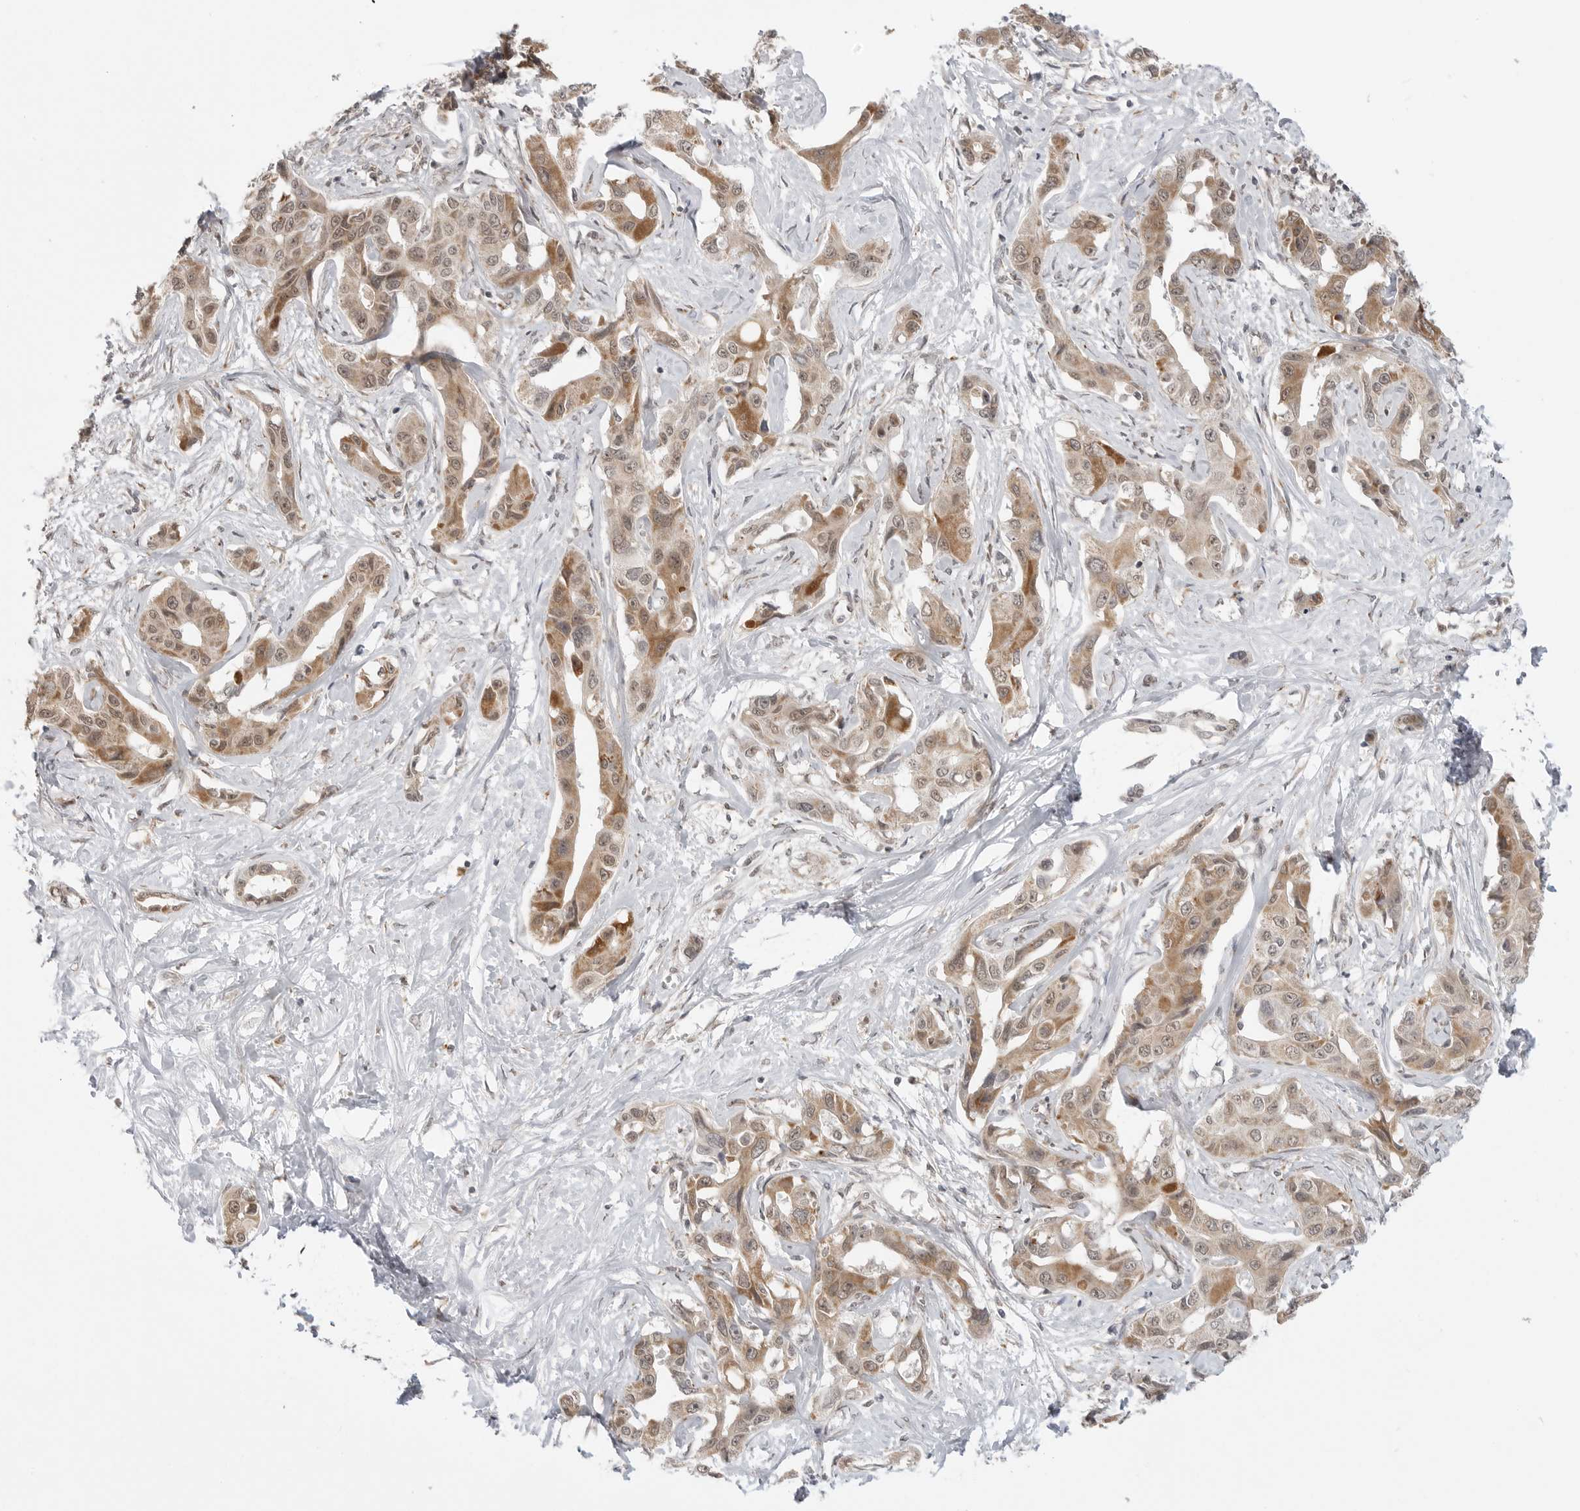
{"staining": {"intensity": "moderate", "quantity": ">75%", "location": "cytoplasmic/membranous,nuclear"}, "tissue": "liver cancer", "cell_type": "Tumor cells", "image_type": "cancer", "snomed": [{"axis": "morphology", "description": "Cholangiocarcinoma"}, {"axis": "topography", "description": "Liver"}], "caption": "Protein staining of liver cancer (cholangiocarcinoma) tissue displays moderate cytoplasmic/membranous and nuclear positivity in about >75% of tumor cells. (IHC, brightfield microscopy, high magnification).", "gene": "KALRN", "patient": {"sex": "male", "age": 59}}